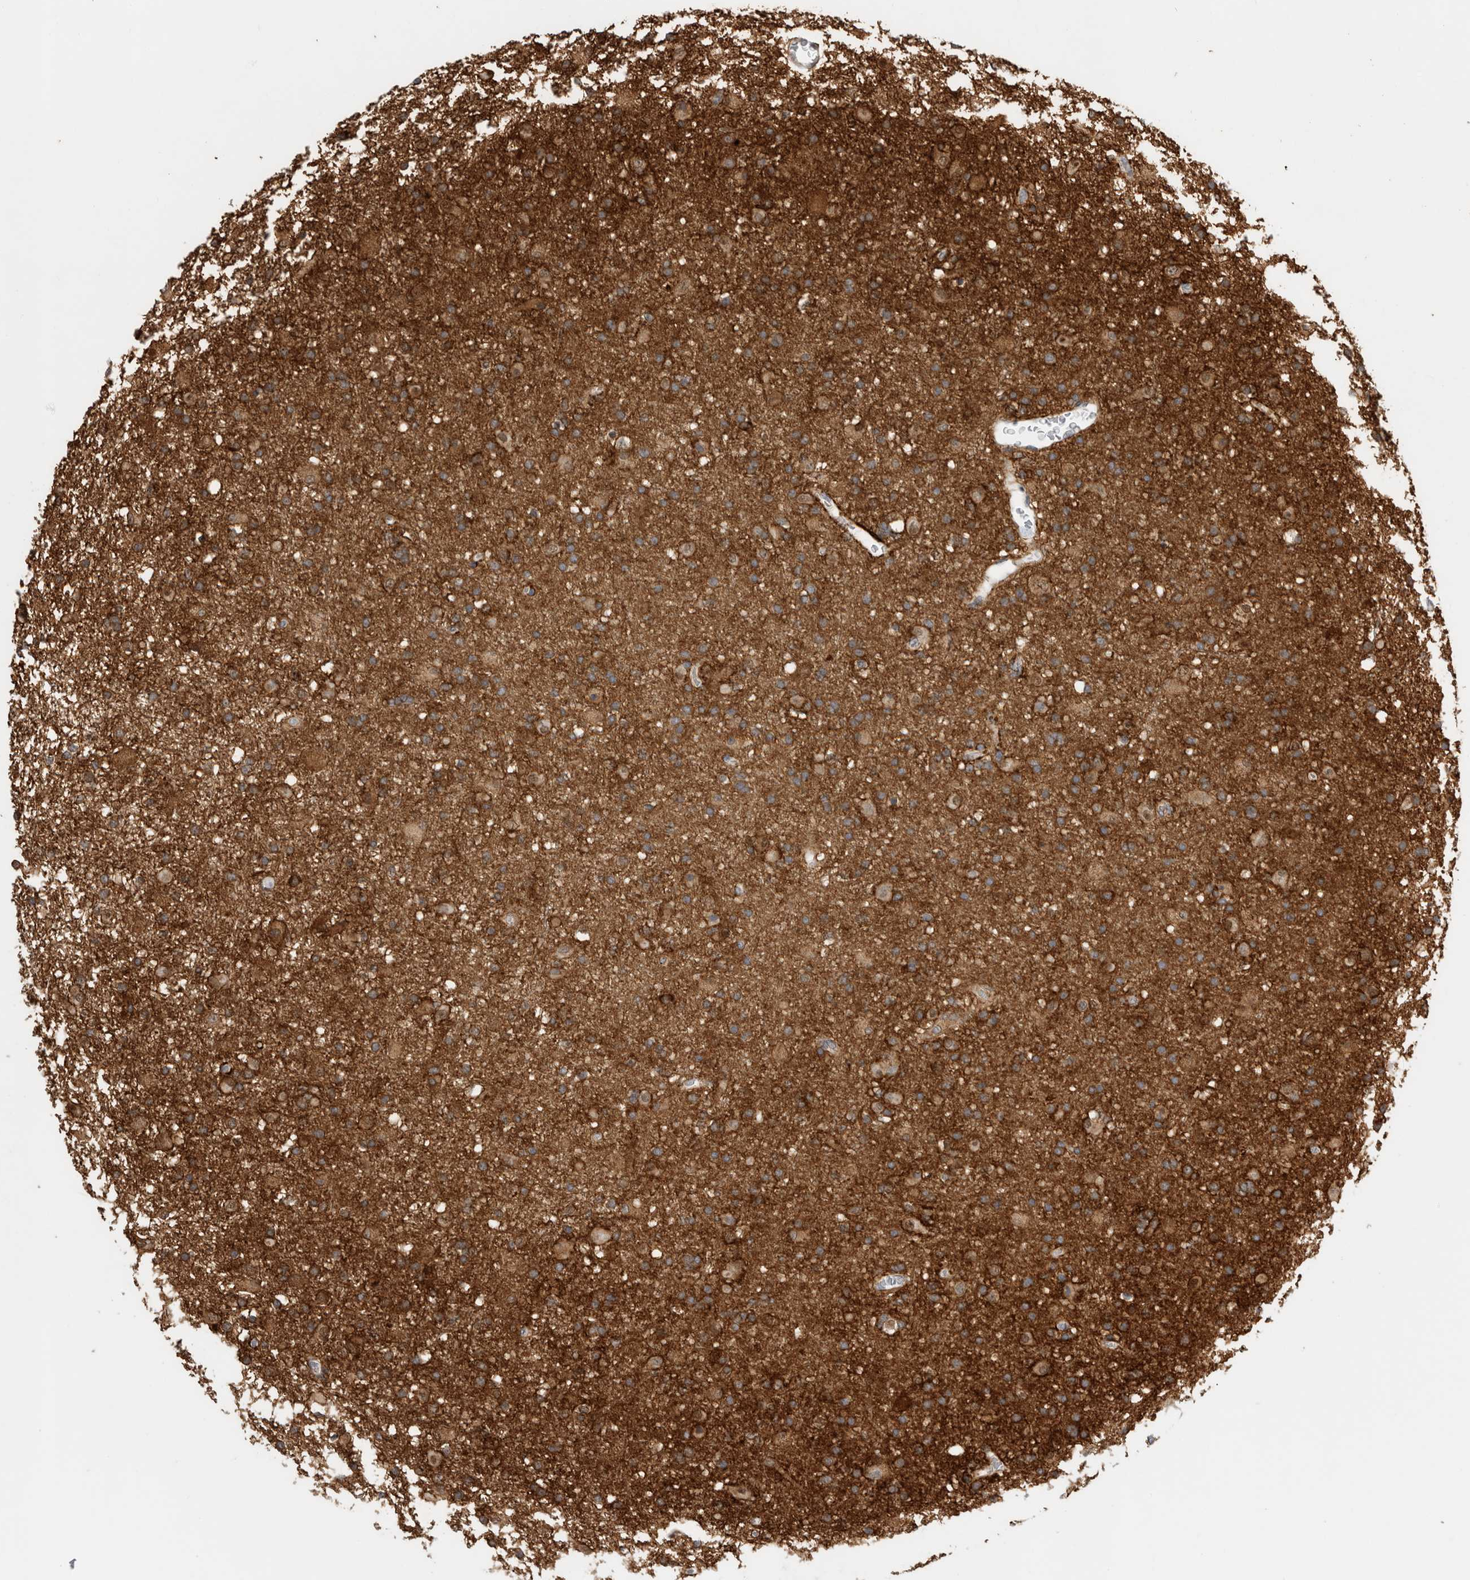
{"staining": {"intensity": "moderate", "quantity": ">75%", "location": "cytoplasmic/membranous"}, "tissue": "glioma", "cell_type": "Tumor cells", "image_type": "cancer", "snomed": [{"axis": "morphology", "description": "Glioma, malignant, Low grade"}, {"axis": "topography", "description": "Brain"}], "caption": "Immunohistochemistry (DAB) staining of human low-grade glioma (malignant) displays moderate cytoplasmic/membranous protein positivity in approximately >75% of tumor cells.", "gene": "BCAN", "patient": {"sex": "male", "age": 65}}